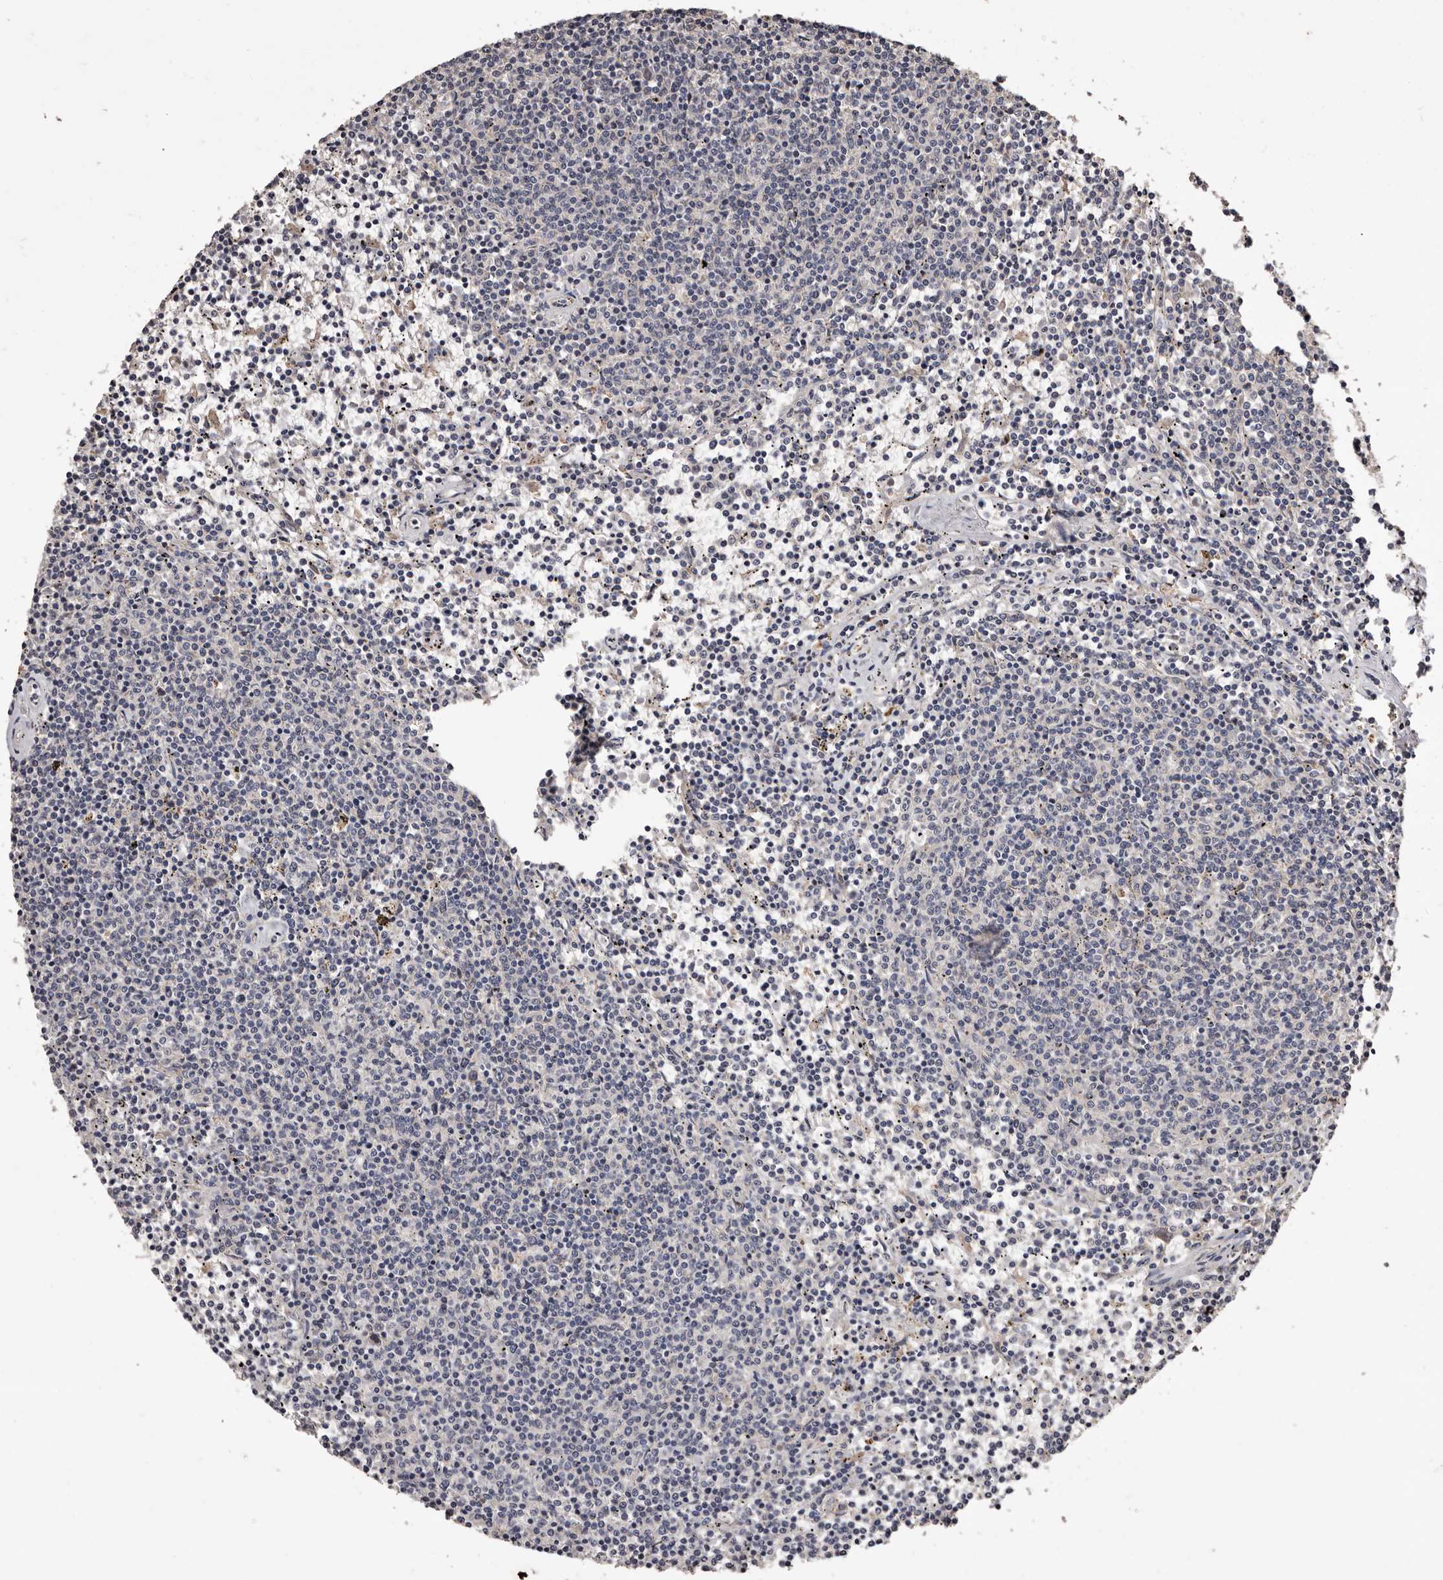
{"staining": {"intensity": "negative", "quantity": "none", "location": "none"}, "tissue": "lymphoma", "cell_type": "Tumor cells", "image_type": "cancer", "snomed": [{"axis": "morphology", "description": "Malignant lymphoma, non-Hodgkin's type, Low grade"}, {"axis": "topography", "description": "Spleen"}], "caption": "Protein analysis of lymphoma demonstrates no significant staining in tumor cells.", "gene": "ETNK1", "patient": {"sex": "female", "age": 50}}